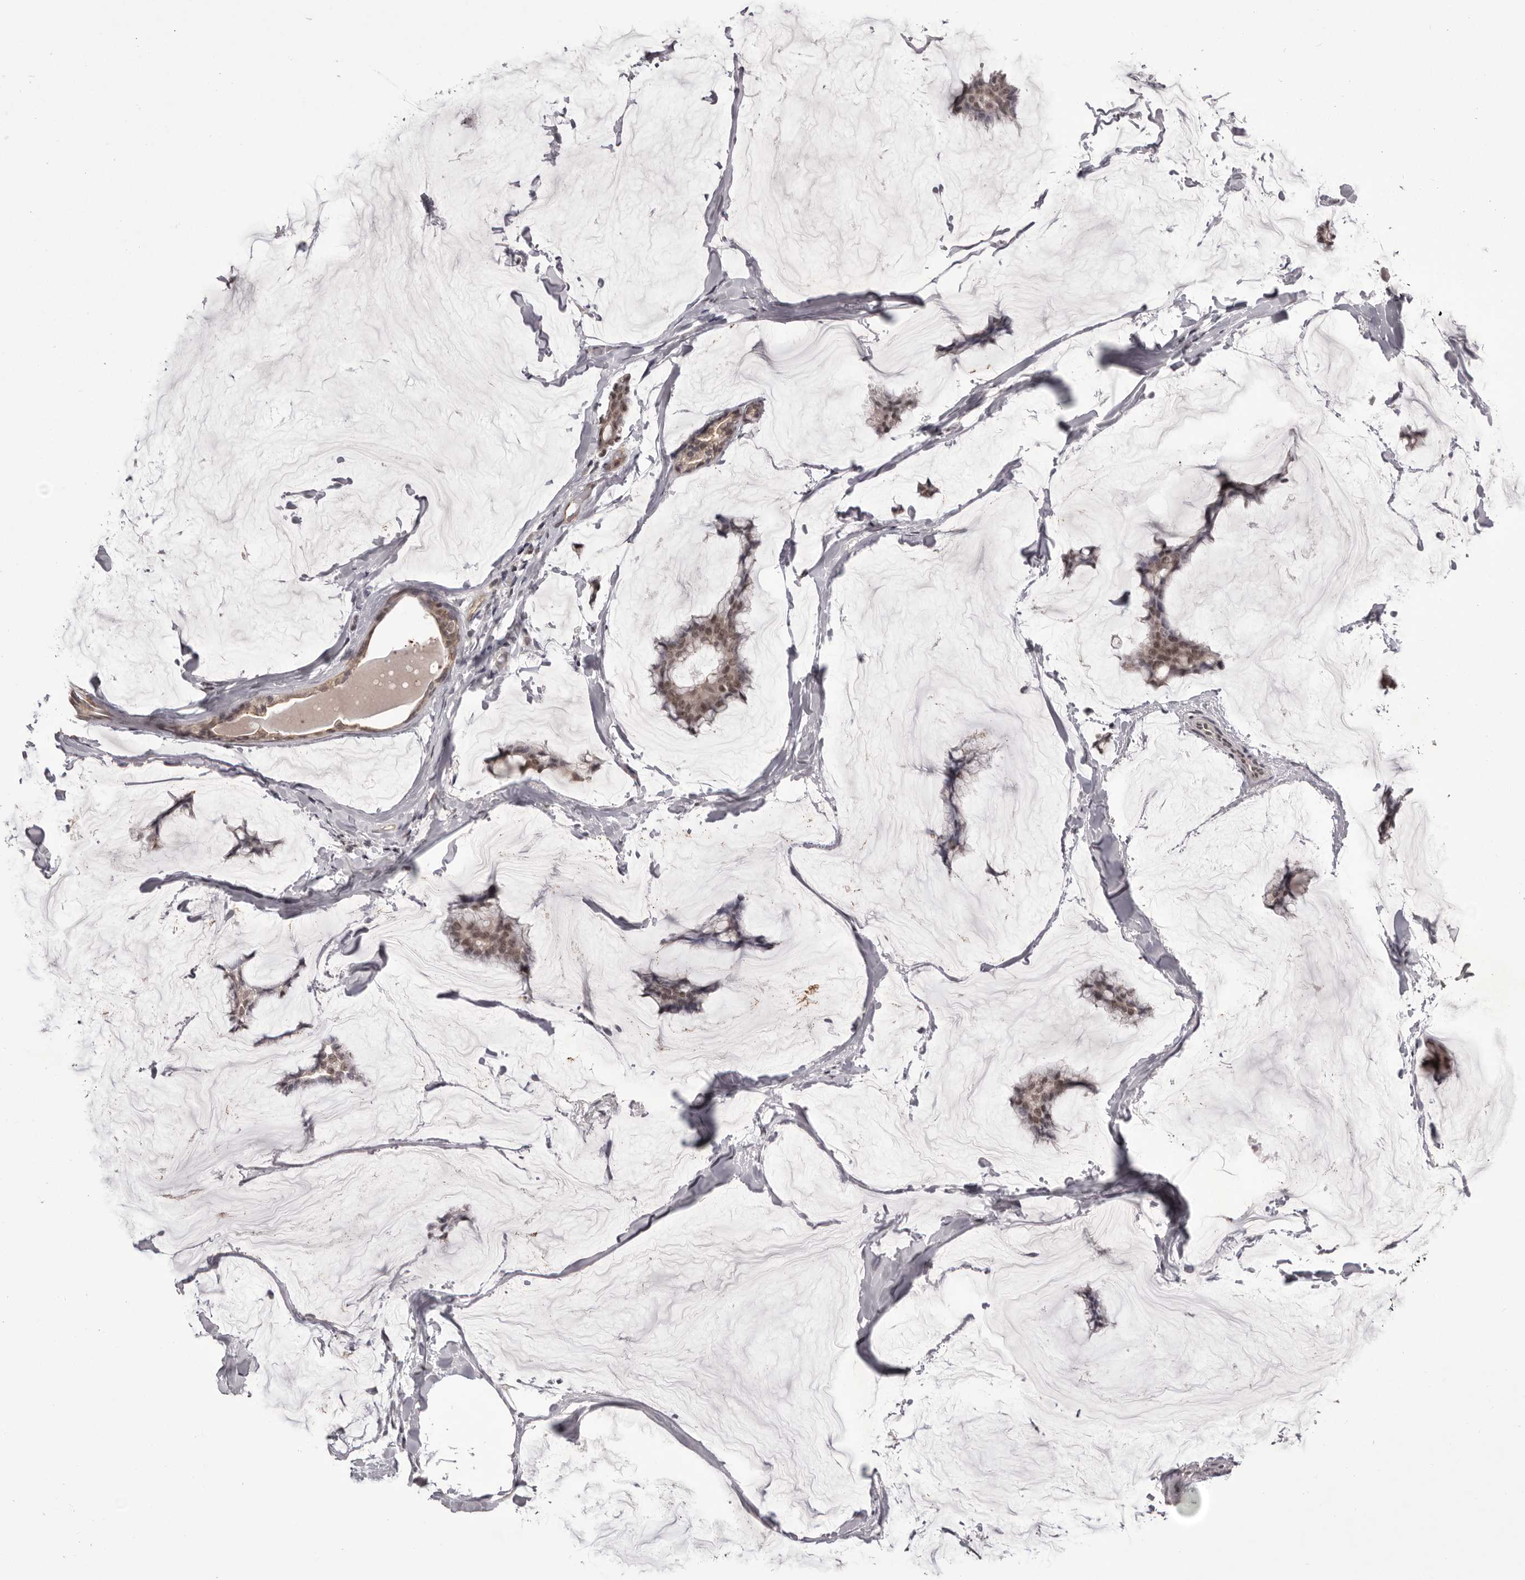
{"staining": {"intensity": "weak", "quantity": "25%-75%", "location": "cytoplasmic/membranous,nuclear"}, "tissue": "breast cancer", "cell_type": "Tumor cells", "image_type": "cancer", "snomed": [{"axis": "morphology", "description": "Duct carcinoma"}, {"axis": "topography", "description": "Breast"}], "caption": "Tumor cells show weak cytoplasmic/membranous and nuclear expression in about 25%-75% of cells in breast cancer.", "gene": "RNF2", "patient": {"sex": "female", "age": 93}}